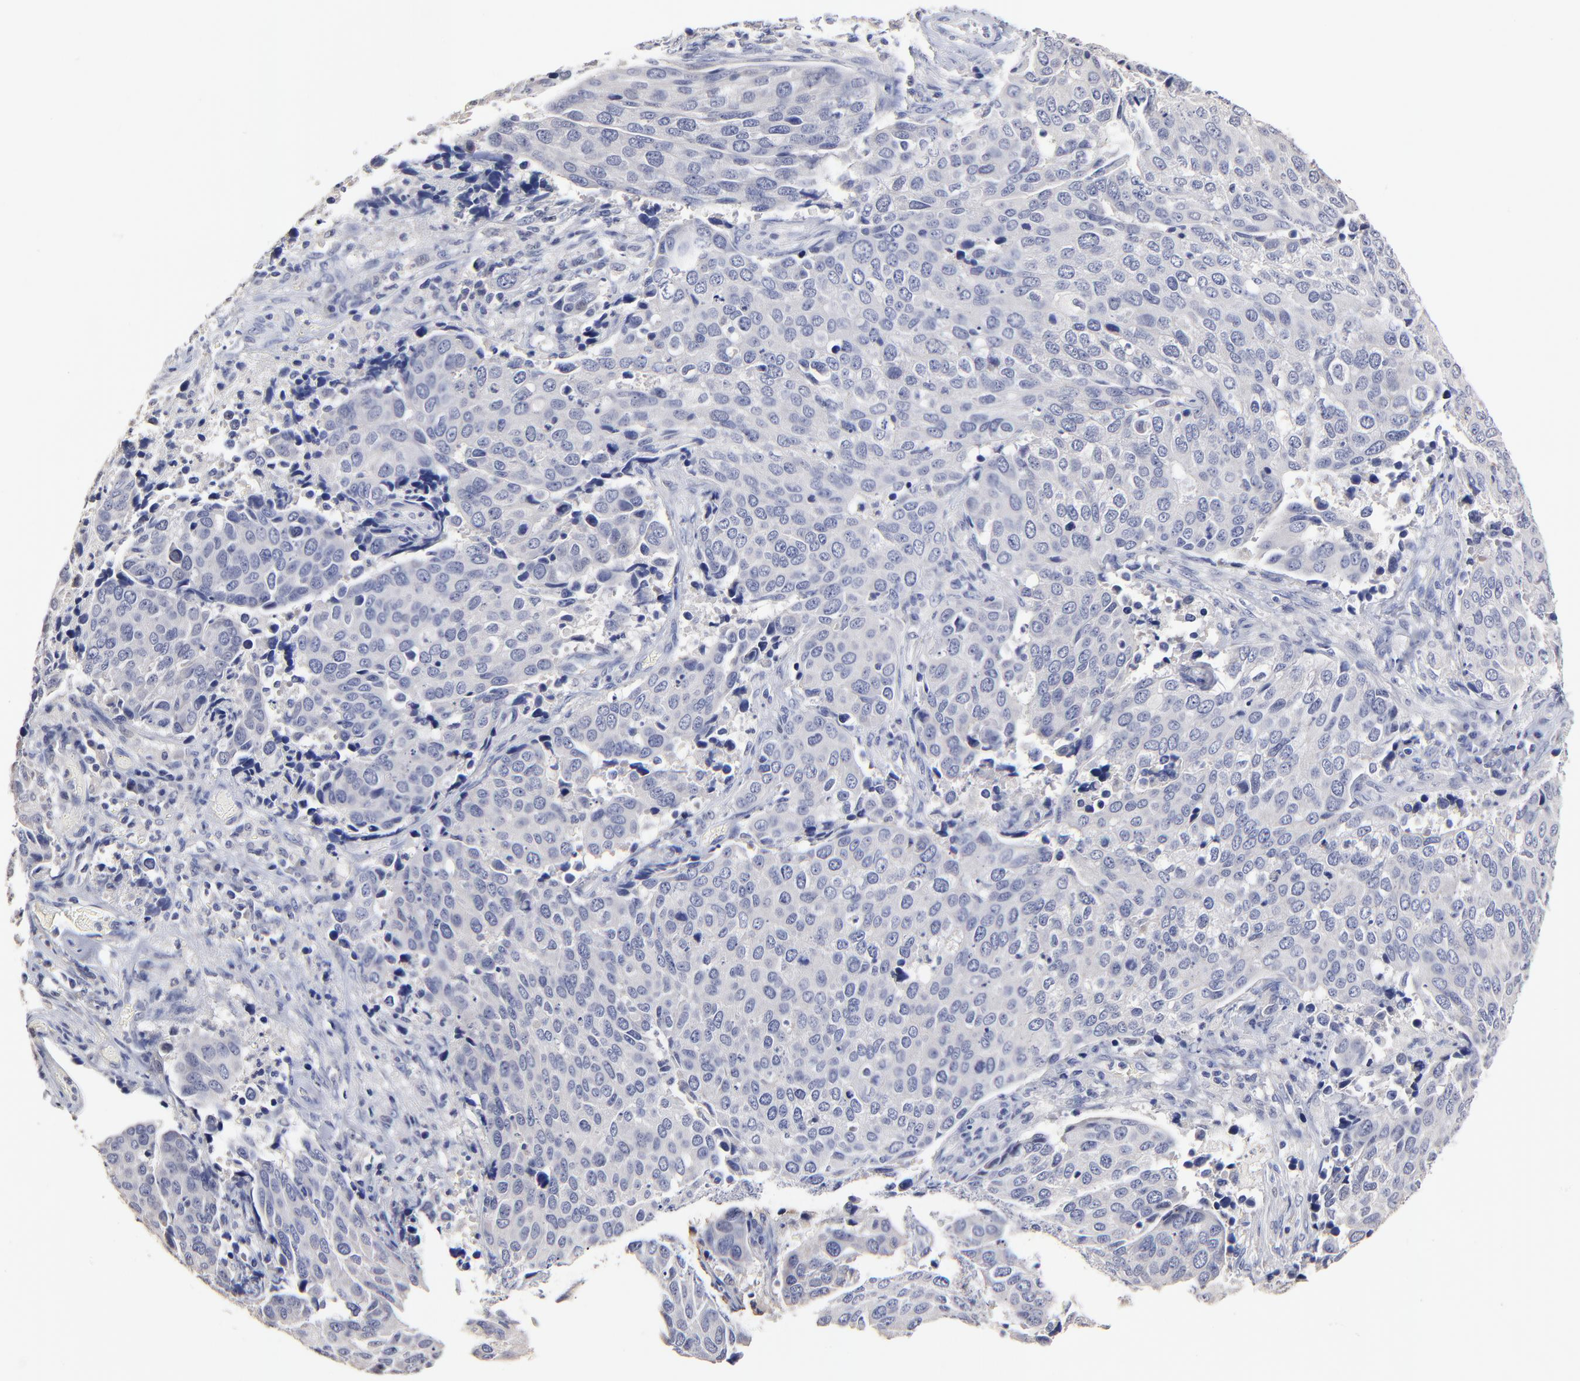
{"staining": {"intensity": "negative", "quantity": "none", "location": "none"}, "tissue": "cervical cancer", "cell_type": "Tumor cells", "image_type": "cancer", "snomed": [{"axis": "morphology", "description": "Squamous cell carcinoma, NOS"}, {"axis": "topography", "description": "Cervix"}], "caption": "DAB immunohistochemical staining of human squamous cell carcinoma (cervical) exhibits no significant expression in tumor cells.", "gene": "CXADR", "patient": {"sex": "female", "age": 54}}